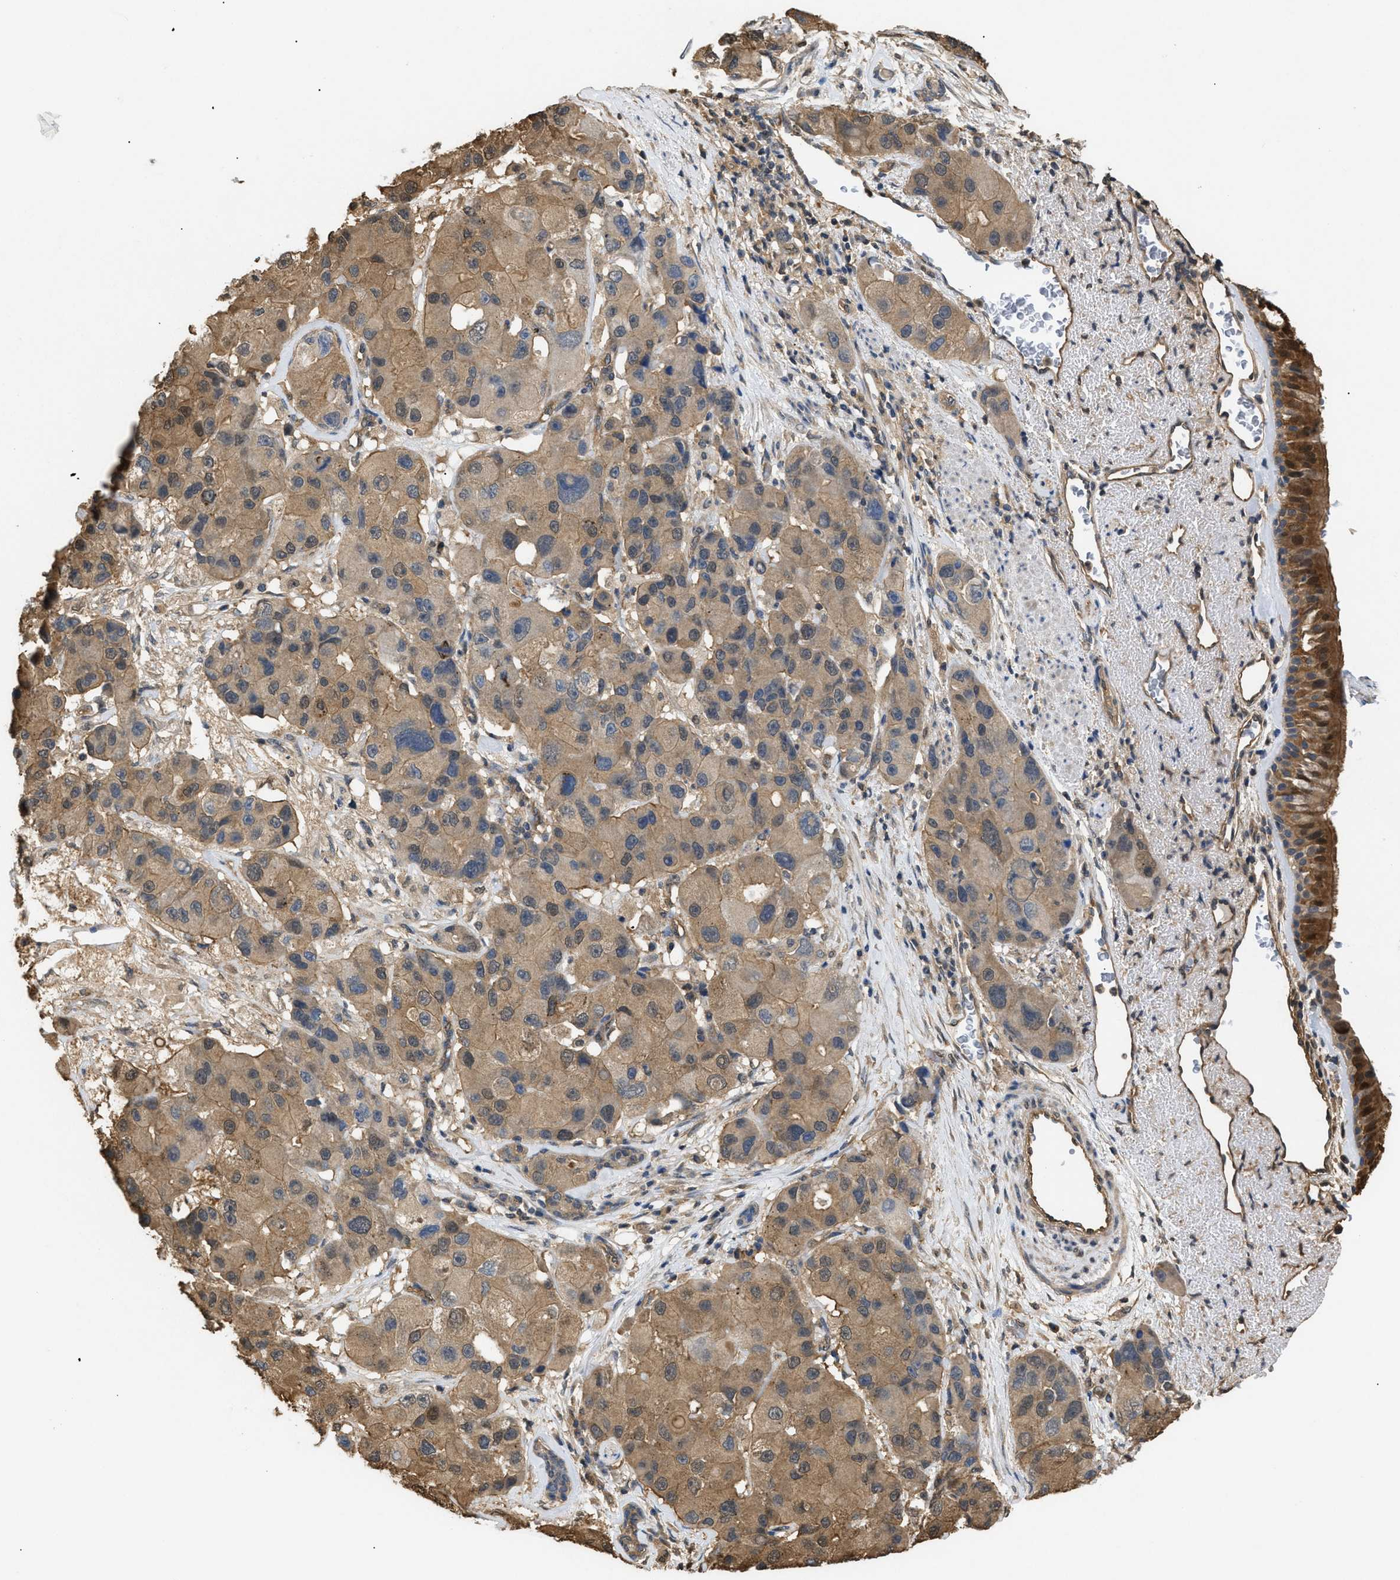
{"staining": {"intensity": "moderate", "quantity": ">75%", "location": "cytoplasmic/membranous"}, "tissue": "bronchus", "cell_type": "Respiratory epithelial cells", "image_type": "normal", "snomed": [{"axis": "morphology", "description": "Normal tissue, NOS"}, {"axis": "morphology", "description": "Adenocarcinoma, NOS"}, {"axis": "morphology", "description": "Adenocarcinoma, metastatic, NOS"}, {"axis": "topography", "description": "Lymph node"}, {"axis": "topography", "description": "Bronchus"}, {"axis": "topography", "description": "Lung"}], "caption": "Bronchus stained for a protein displays moderate cytoplasmic/membranous positivity in respiratory epithelial cells.", "gene": "CALM1", "patient": {"sex": "female", "age": 54}}